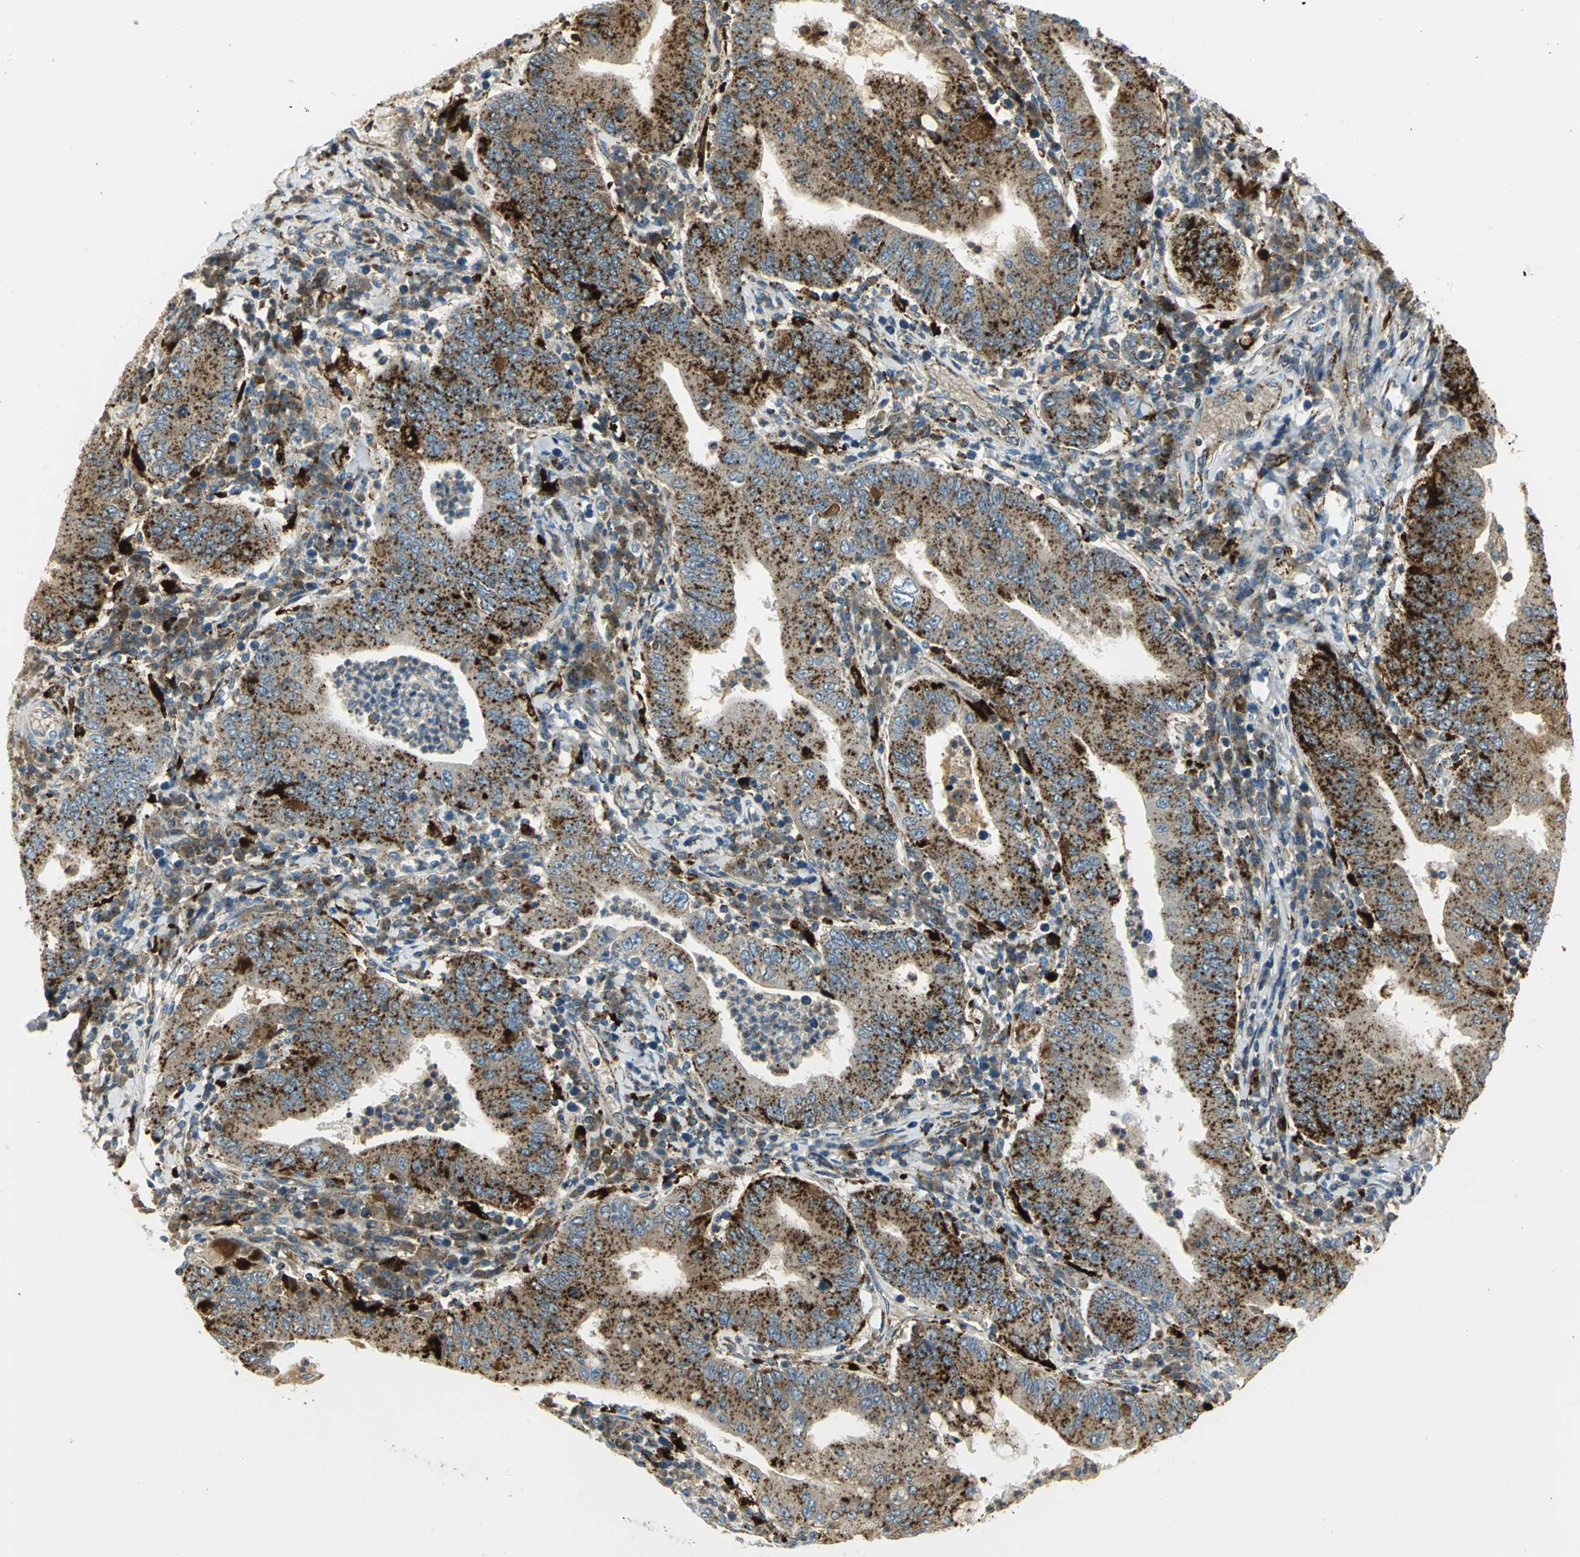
{"staining": {"intensity": "strong", "quantity": ">75%", "location": "cytoplasmic/membranous"}, "tissue": "stomach cancer", "cell_type": "Tumor cells", "image_type": "cancer", "snomed": [{"axis": "morphology", "description": "Normal tissue, NOS"}, {"axis": "morphology", "description": "Adenocarcinoma, NOS"}, {"axis": "topography", "description": "Esophagus"}, {"axis": "topography", "description": "Stomach, upper"}, {"axis": "topography", "description": "Peripheral nerve tissue"}], "caption": "Brown immunohistochemical staining in adenocarcinoma (stomach) displays strong cytoplasmic/membranous staining in about >75% of tumor cells. The staining was performed using DAB (3,3'-diaminobenzidine), with brown indicating positive protein expression. Nuclei are stained blue with hematoxylin.", "gene": "ARSA", "patient": {"sex": "male", "age": 62}}